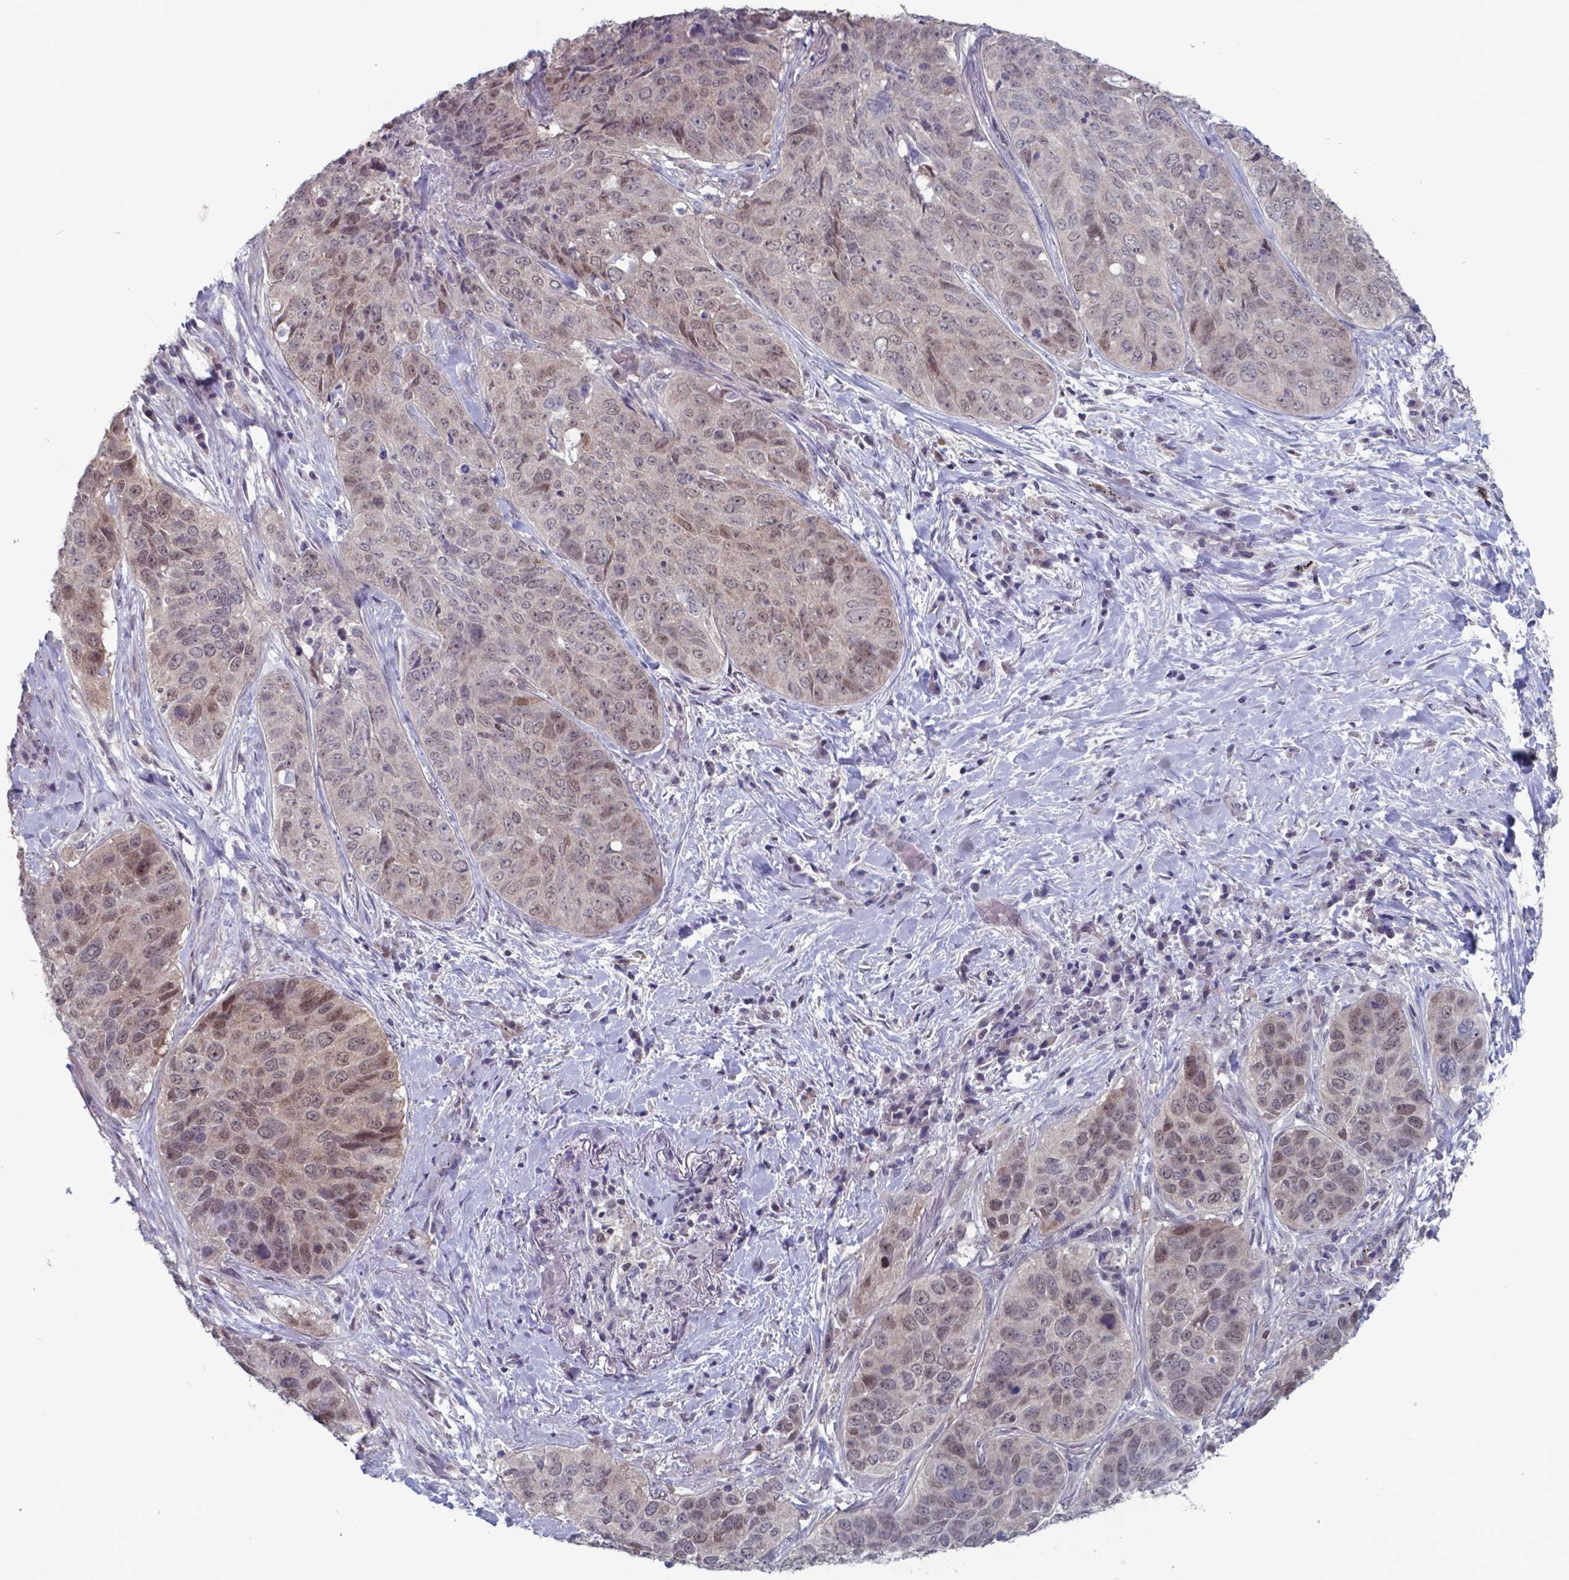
{"staining": {"intensity": "moderate", "quantity": "<25%", "location": "nuclear"}, "tissue": "lung cancer", "cell_type": "Tumor cells", "image_type": "cancer", "snomed": [{"axis": "morphology", "description": "Normal tissue, NOS"}, {"axis": "morphology", "description": "Squamous cell carcinoma, NOS"}, {"axis": "topography", "description": "Bronchus"}, {"axis": "topography", "description": "Lung"}], "caption": "Protein analysis of lung cancer tissue exhibits moderate nuclear positivity in about <25% of tumor cells.", "gene": "TDP2", "patient": {"sex": "male", "age": 64}}